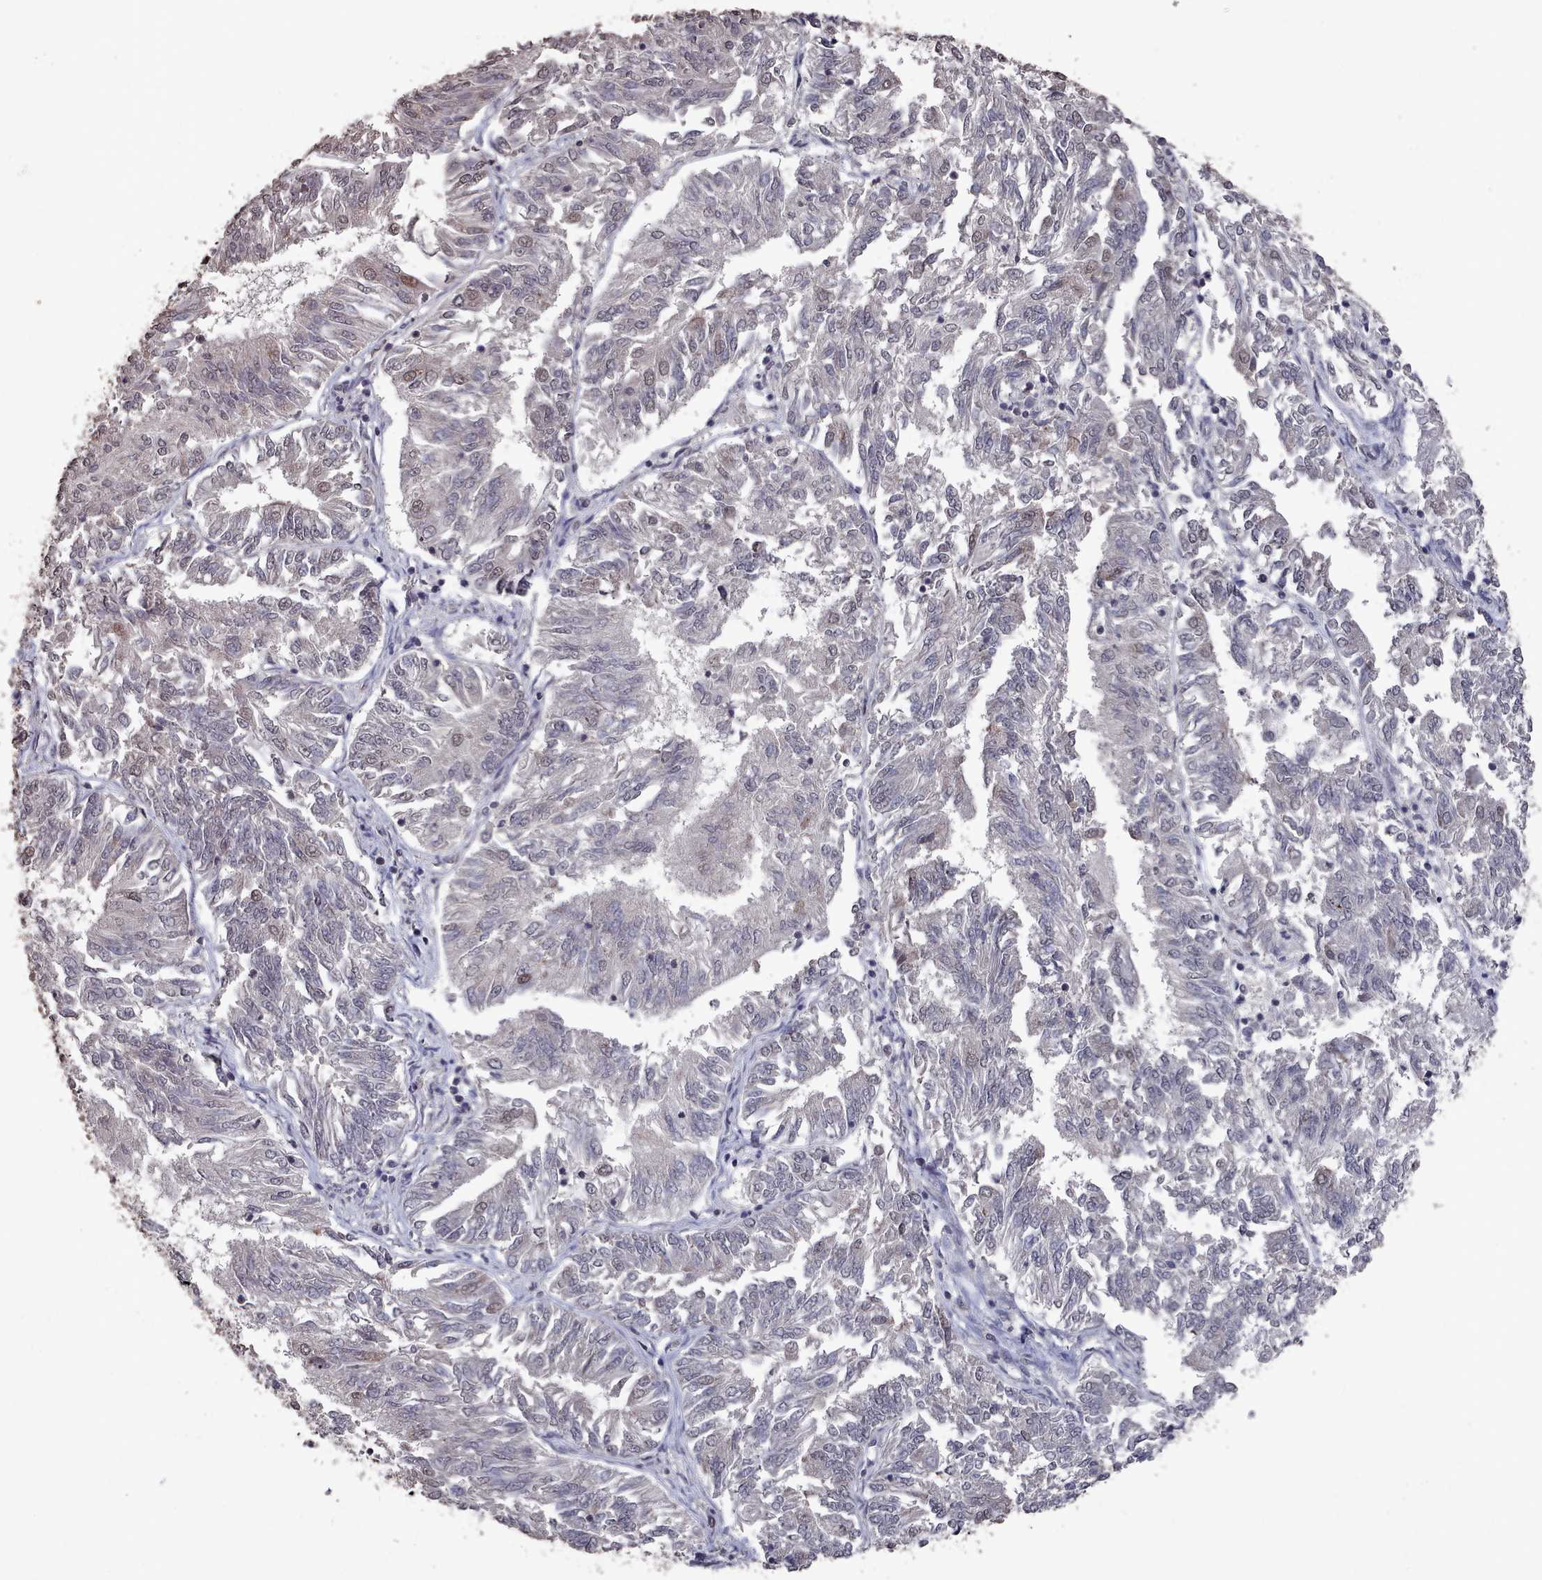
{"staining": {"intensity": "weak", "quantity": "<25%", "location": "nuclear"}, "tissue": "endometrial cancer", "cell_type": "Tumor cells", "image_type": "cancer", "snomed": [{"axis": "morphology", "description": "Adenocarcinoma, NOS"}, {"axis": "topography", "description": "Endometrium"}], "caption": "Immunohistochemistry of endometrial cancer (adenocarcinoma) displays no staining in tumor cells.", "gene": "PNRC2", "patient": {"sex": "female", "age": 58}}